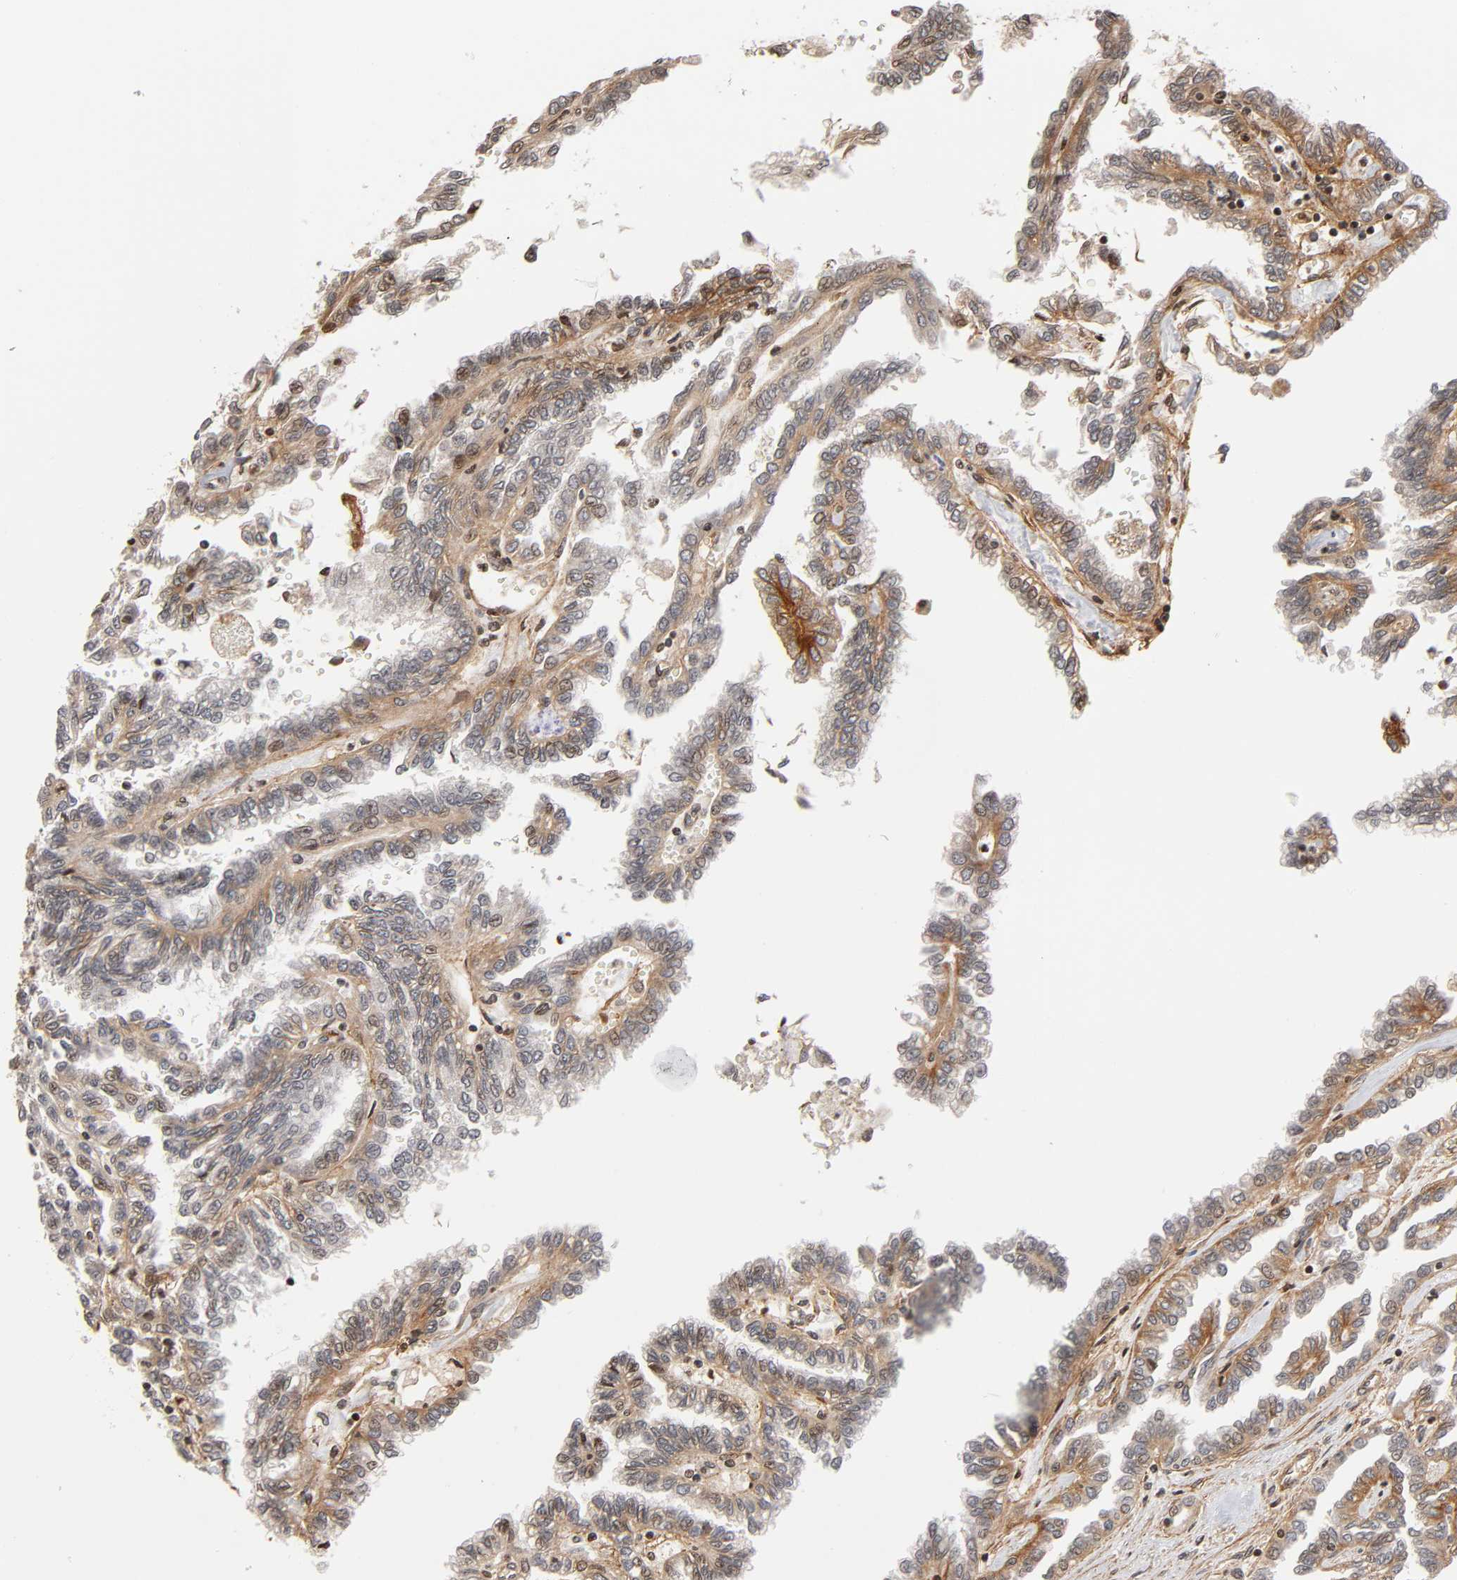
{"staining": {"intensity": "weak", "quantity": ">75%", "location": "cytoplasmic/membranous"}, "tissue": "renal cancer", "cell_type": "Tumor cells", "image_type": "cancer", "snomed": [{"axis": "morphology", "description": "Inflammation, NOS"}, {"axis": "morphology", "description": "Adenocarcinoma, NOS"}, {"axis": "topography", "description": "Kidney"}], "caption": "Renal cancer was stained to show a protein in brown. There is low levels of weak cytoplasmic/membranous expression in about >75% of tumor cells.", "gene": "ITGAV", "patient": {"sex": "male", "age": 68}}